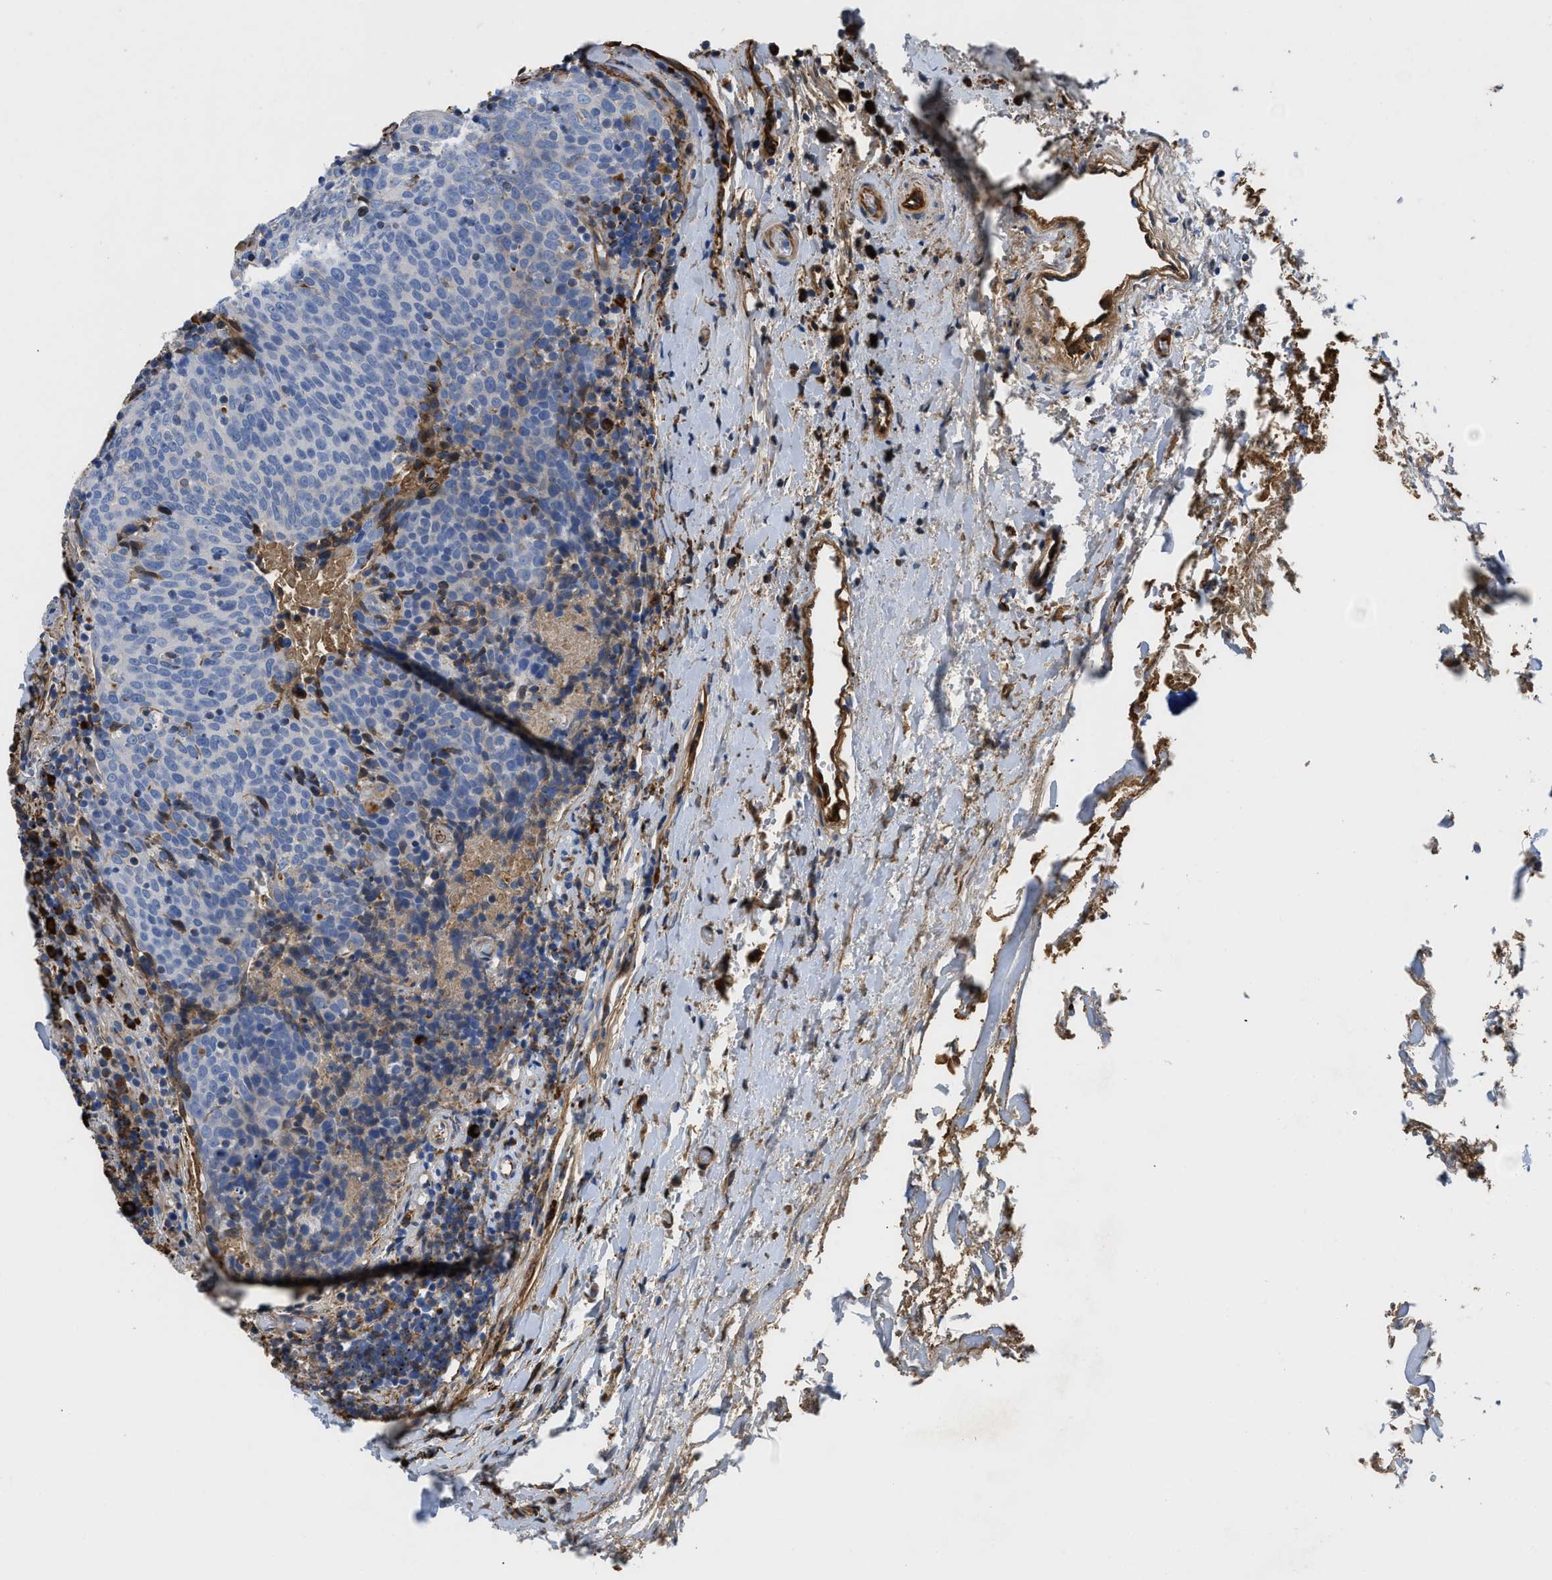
{"staining": {"intensity": "negative", "quantity": "none", "location": "none"}, "tissue": "head and neck cancer", "cell_type": "Tumor cells", "image_type": "cancer", "snomed": [{"axis": "morphology", "description": "Squamous cell carcinoma, NOS"}, {"axis": "morphology", "description": "Squamous cell carcinoma, metastatic, NOS"}, {"axis": "topography", "description": "Lymph node"}, {"axis": "topography", "description": "Head-Neck"}], "caption": "Micrograph shows no protein staining in tumor cells of metastatic squamous cell carcinoma (head and neck) tissue.", "gene": "HSPG2", "patient": {"sex": "male", "age": 62}}